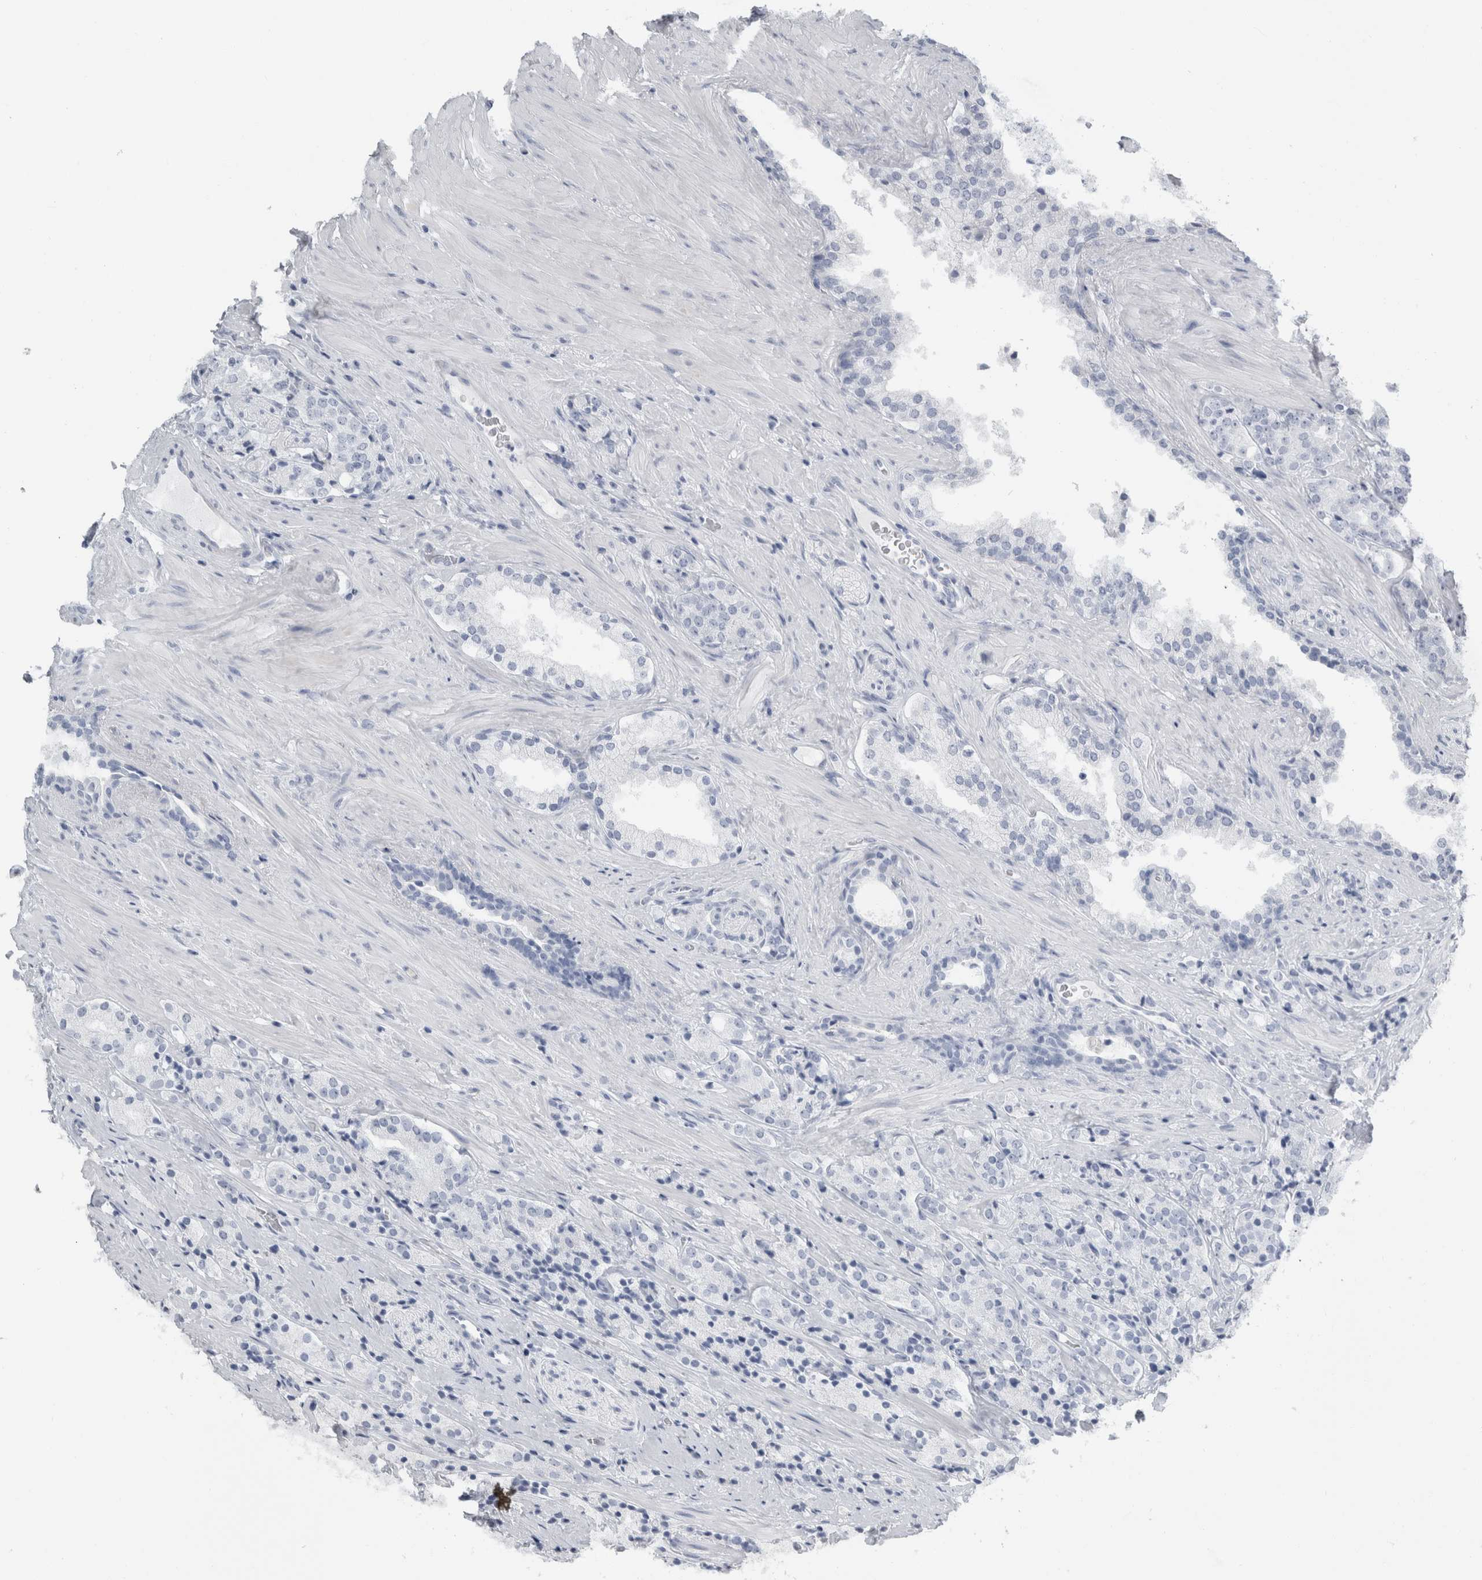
{"staining": {"intensity": "negative", "quantity": "none", "location": "none"}, "tissue": "prostate cancer", "cell_type": "Tumor cells", "image_type": "cancer", "snomed": [{"axis": "morphology", "description": "Adenocarcinoma, High grade"}, {"axis": "topography", "description": "Prostate"}], "caption": "Tumor cells show no significant protein expression in prostate adenocarcinoma (high-grade).", "gene": "FXYD7", "patient": {"sex": "male", "age": 71}}